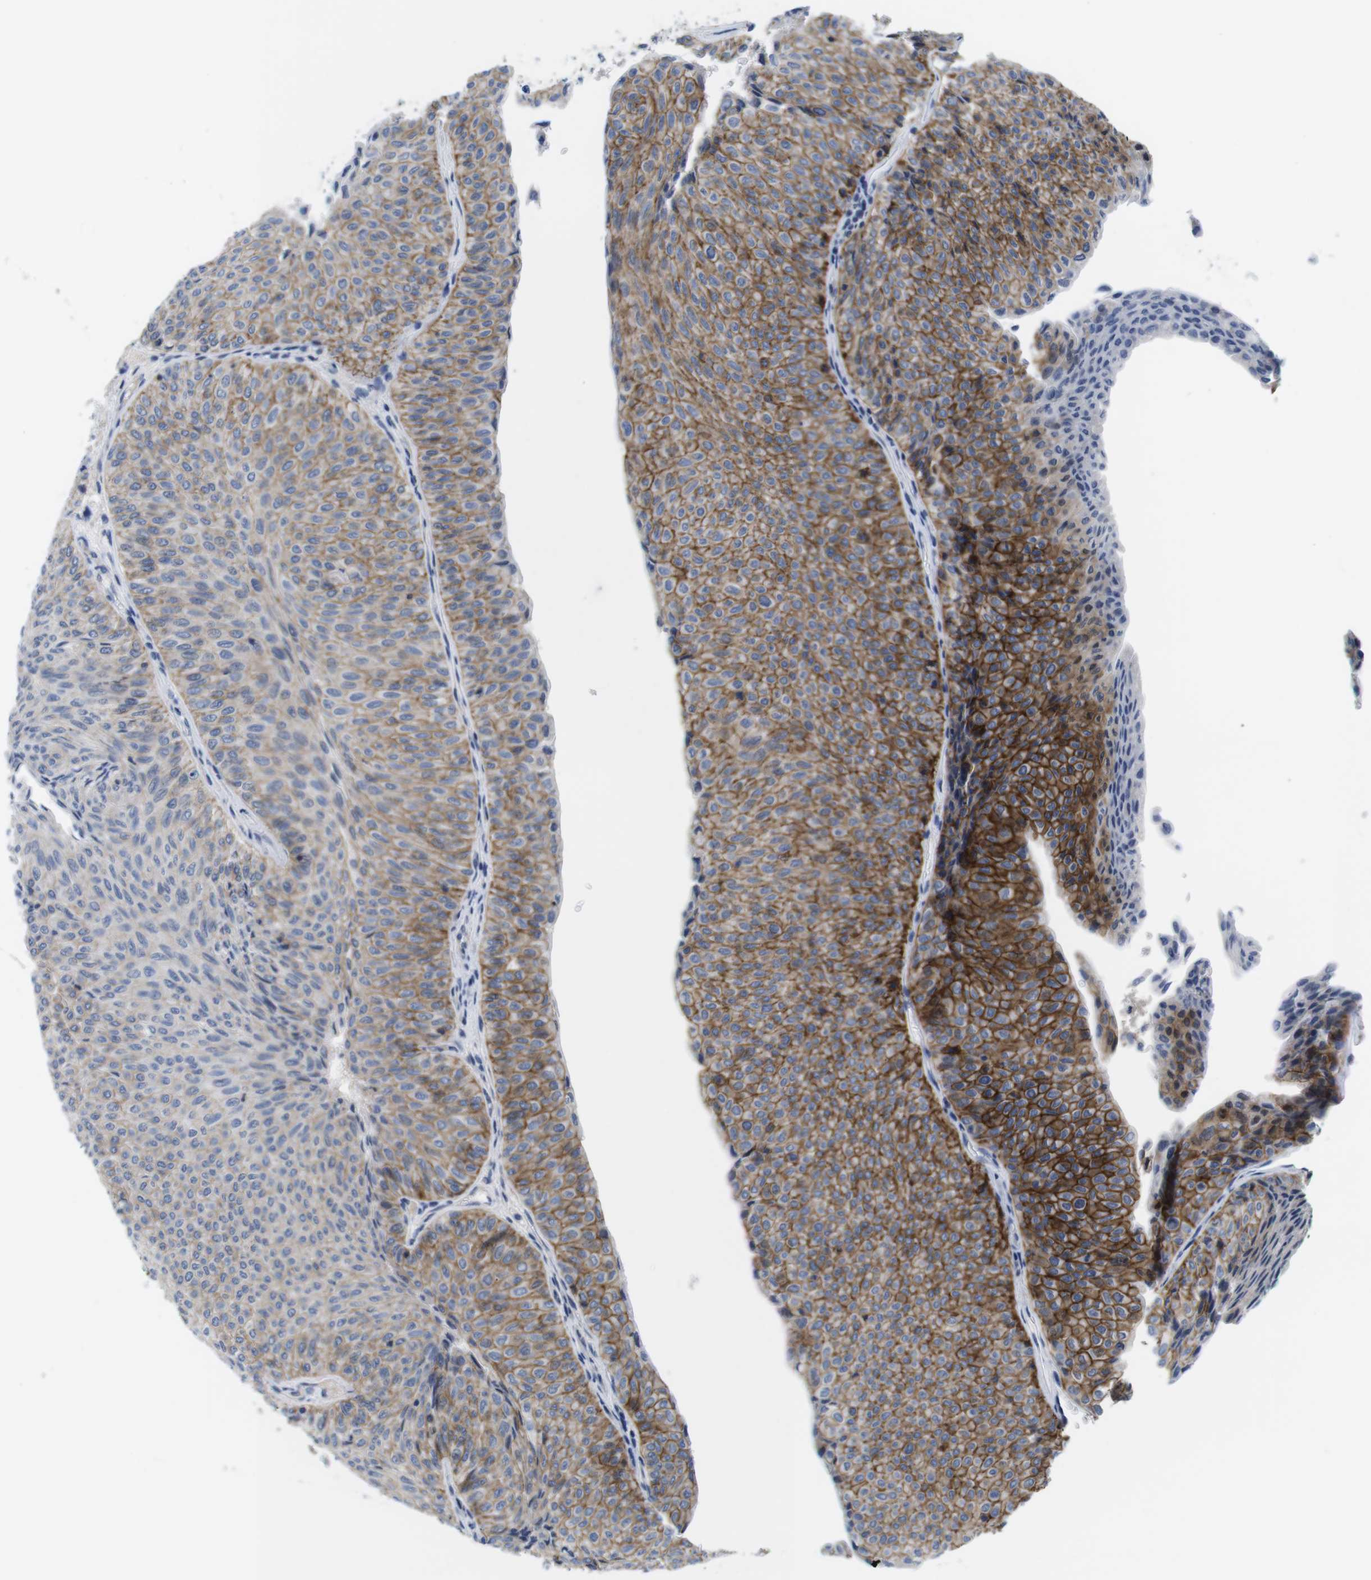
{"staining": {"intensity": "moderate", "quantity": ">75%", "location": "cytoplasmic/membranous"}, "tissue": "urothelial cancer", "cell_type": "Tumor cells", "image_type": "cancer", "snomed": [{"axis": "morphology", "description": "Urothelial carcinoma, Low grade"}, {"axis": "topography", "description": "Urinary bladder"}], "caption": "Urothelial cancer stained with DAB (3,3'-diaminobenzidine) immunohistochemistry (IHC) demonstrates medium levels of moderate cytoplasmic/membranous expression in about >75% of tumor cells.", "gene": "SCRIB", "patient": {"sex": "male", "age": 78}}